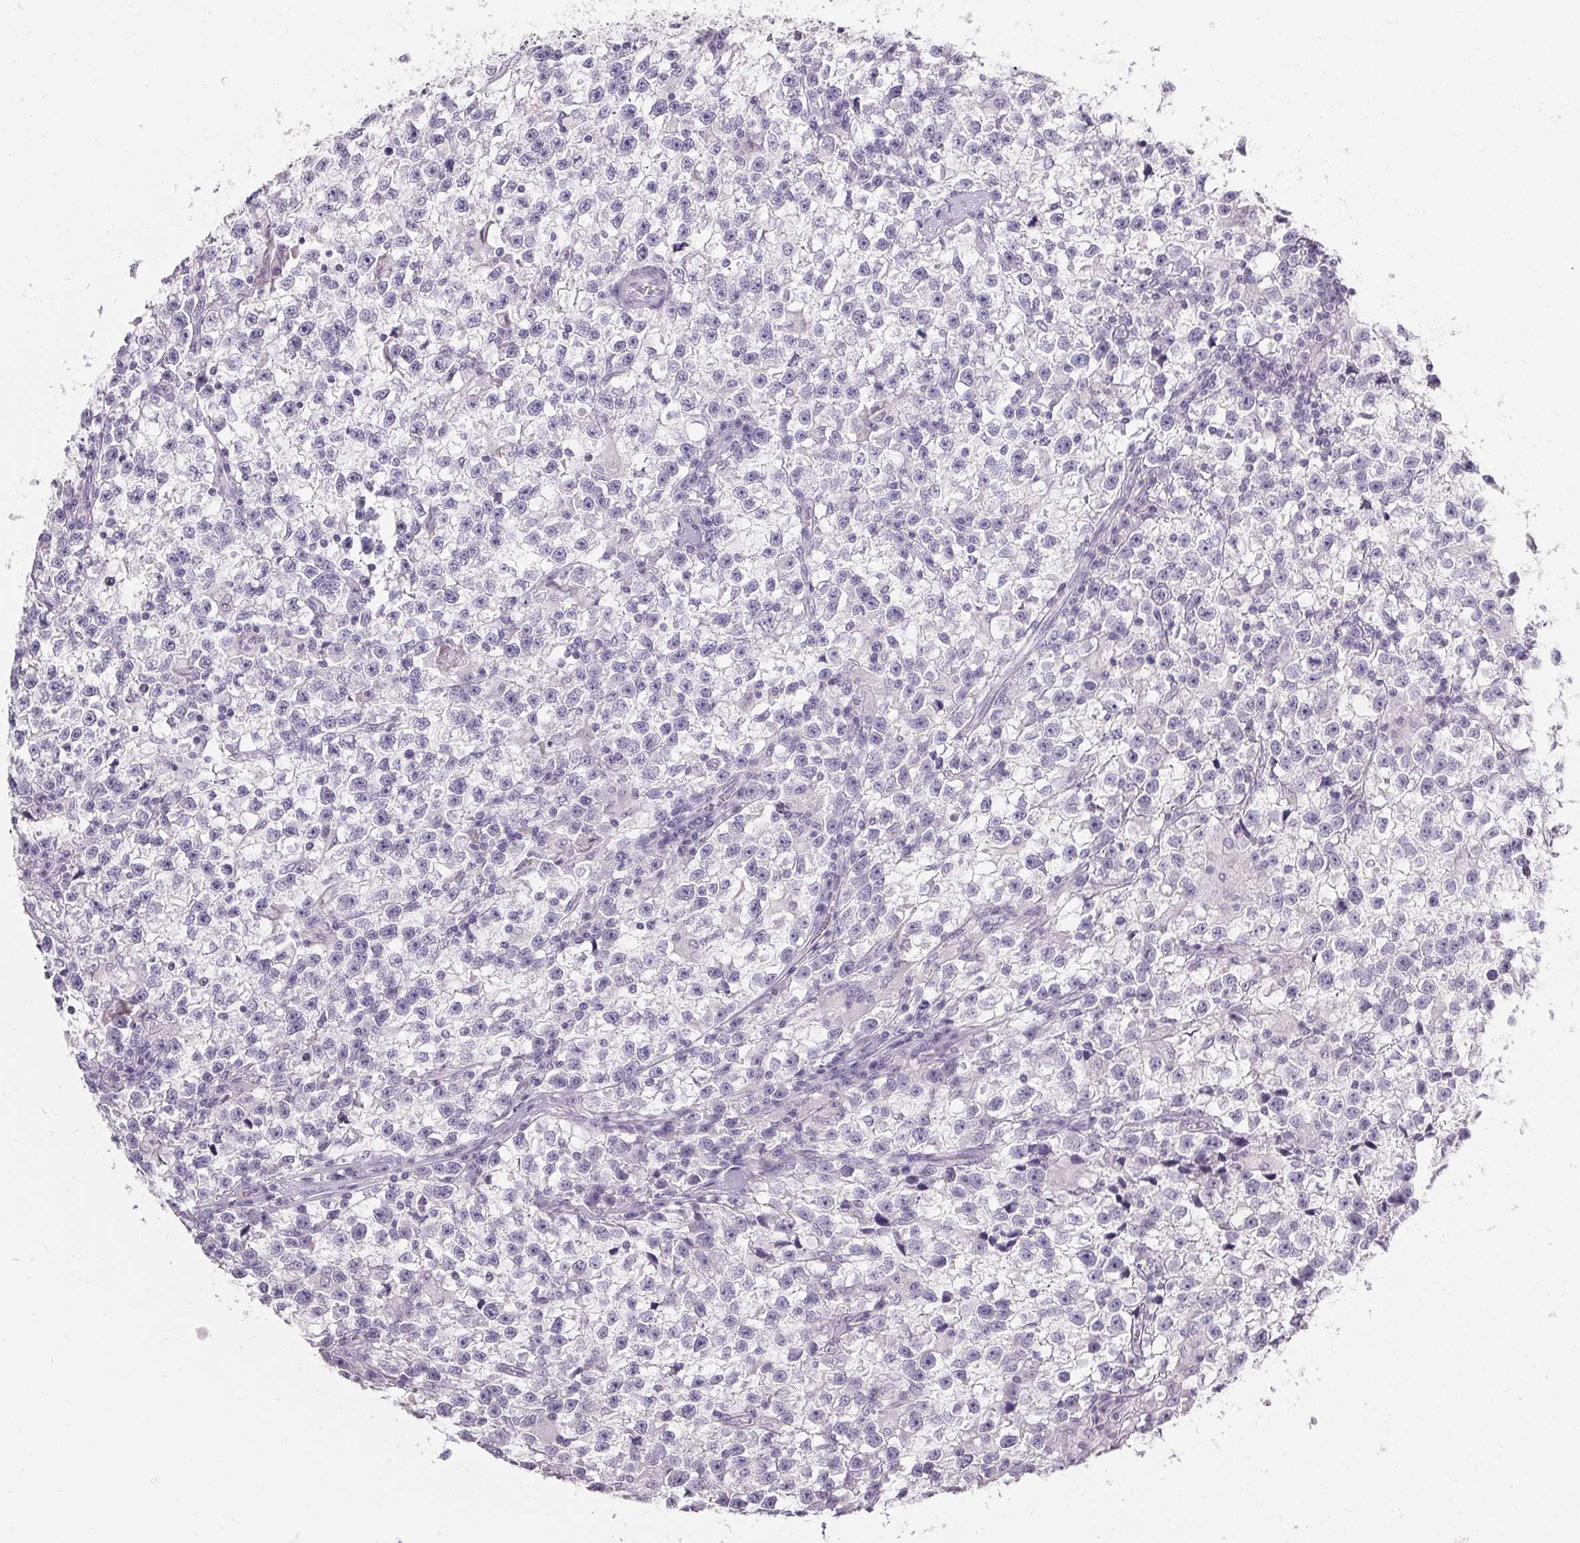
{"staining": {"intensity": "negative", "quantity": "none", "location": "none"}, "tissue": "testis cancer", "cell_type": "Tumor cells", "image_type": "cancer", "snomed": [{"axis": "morphology", "description": "Seminoma, NOS"}, {"axis": "topography", "description": "Testis"}], "caption": "An IHC histopathology image of seminoma (testis) is shown. There is no staining in tumor cells of seminoma (testis). (Immunohistochemistry, brightfield microscopy, high magnification).", "gene": "PMEL", "patient": {"sex": "male", "age": 31}}